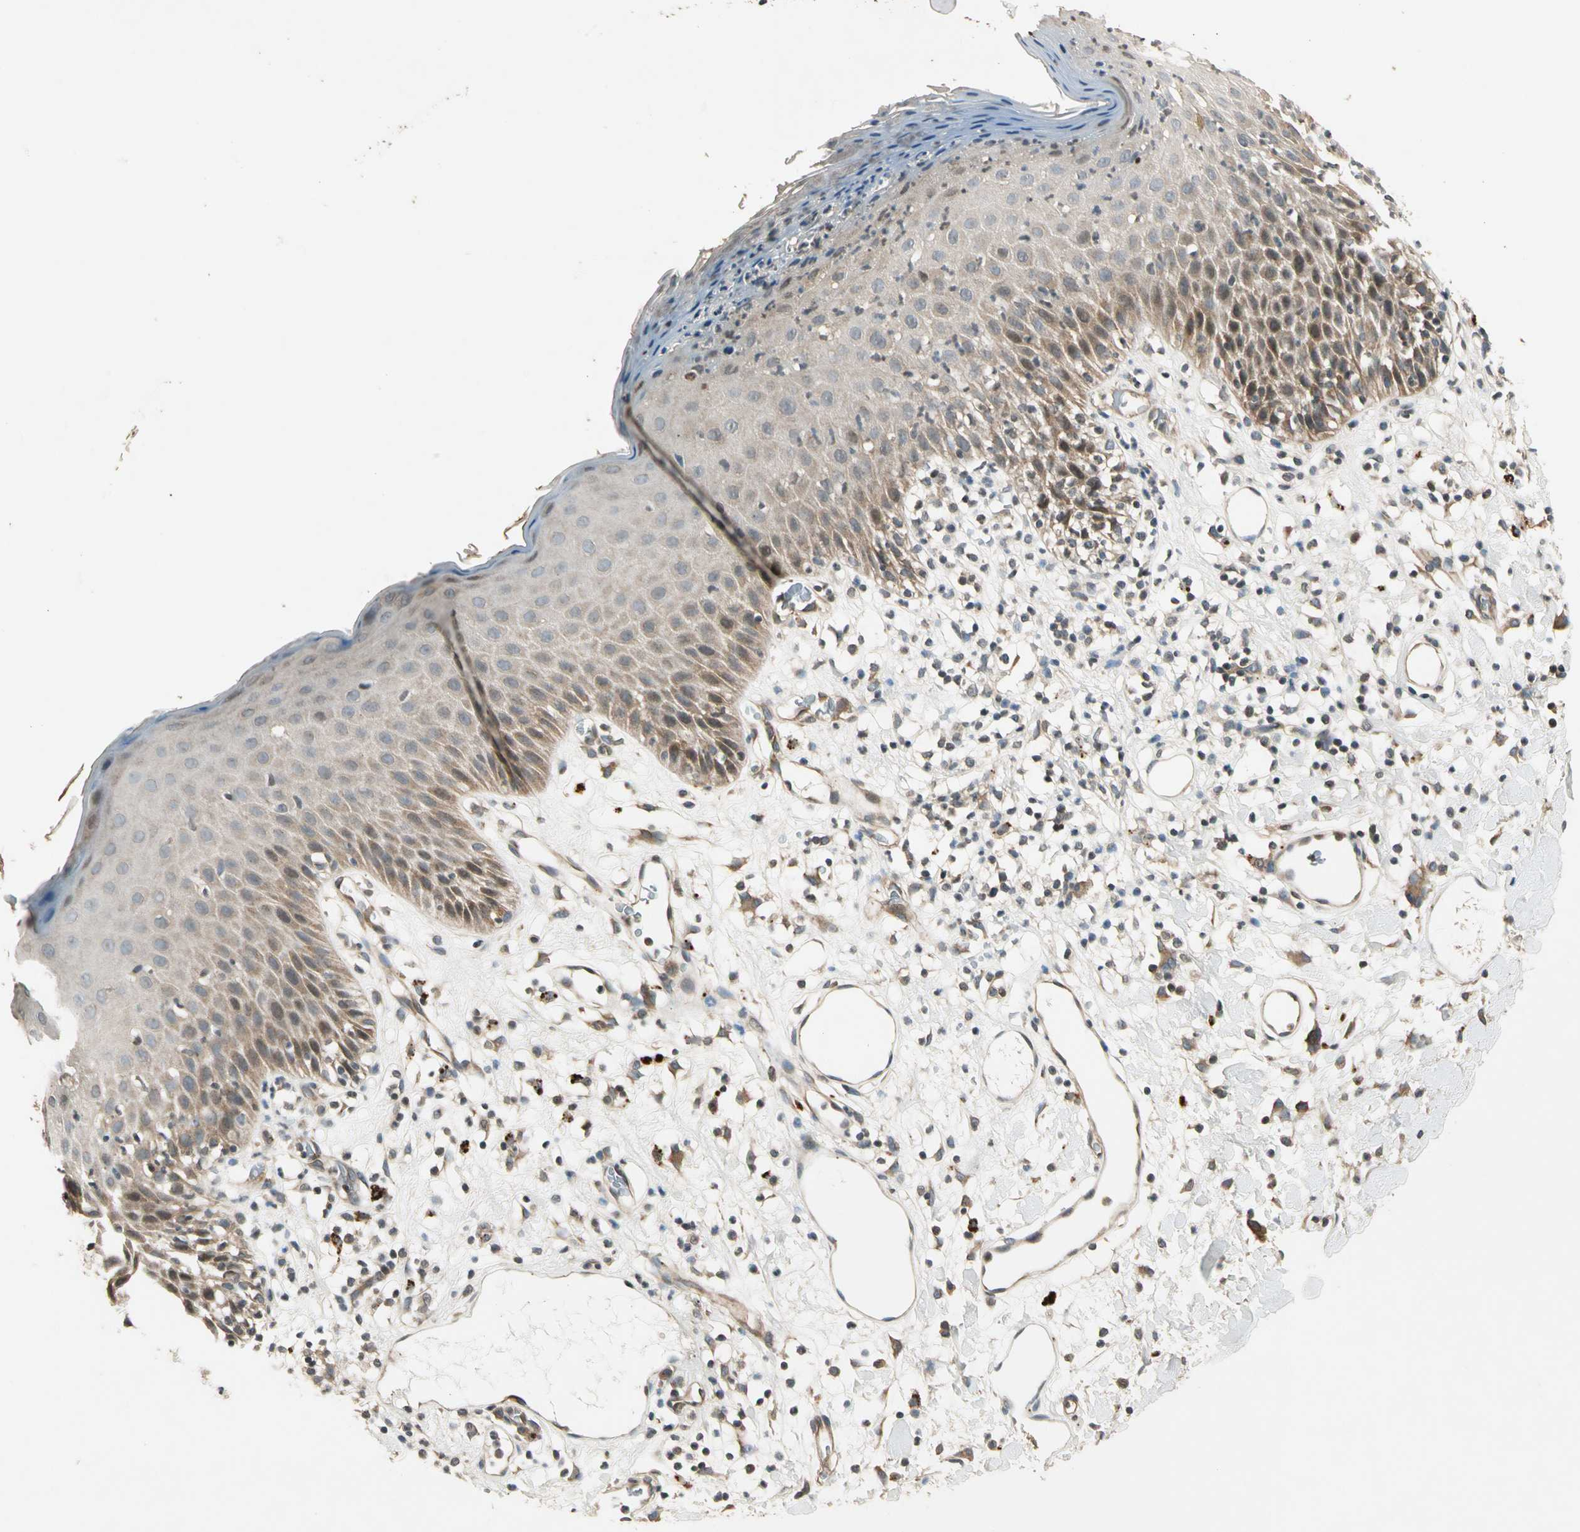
{"staining": {"intensity": "weak", "quantity": ">75%", "location": "cytoplasmic/membranous"}, "tissue": "skin", "cell_type": "Epidermal cells", "image_type": "normal", "snomed": [{"axis": "morphology", "description": "Normal tissue, NOS"}, {"axis": "topography", "description": "Vulva"}, {"axis": "topography", "description": "Peripheral nerve tissue"}], "caption": "The histopathology image reveals staining of benign skin, revealing weak cytoplasmic/membranous protein staining (brown color) within epidermal cells.", "gene": "ROCK2", "patient": {"sex": "female", "age": 68}}